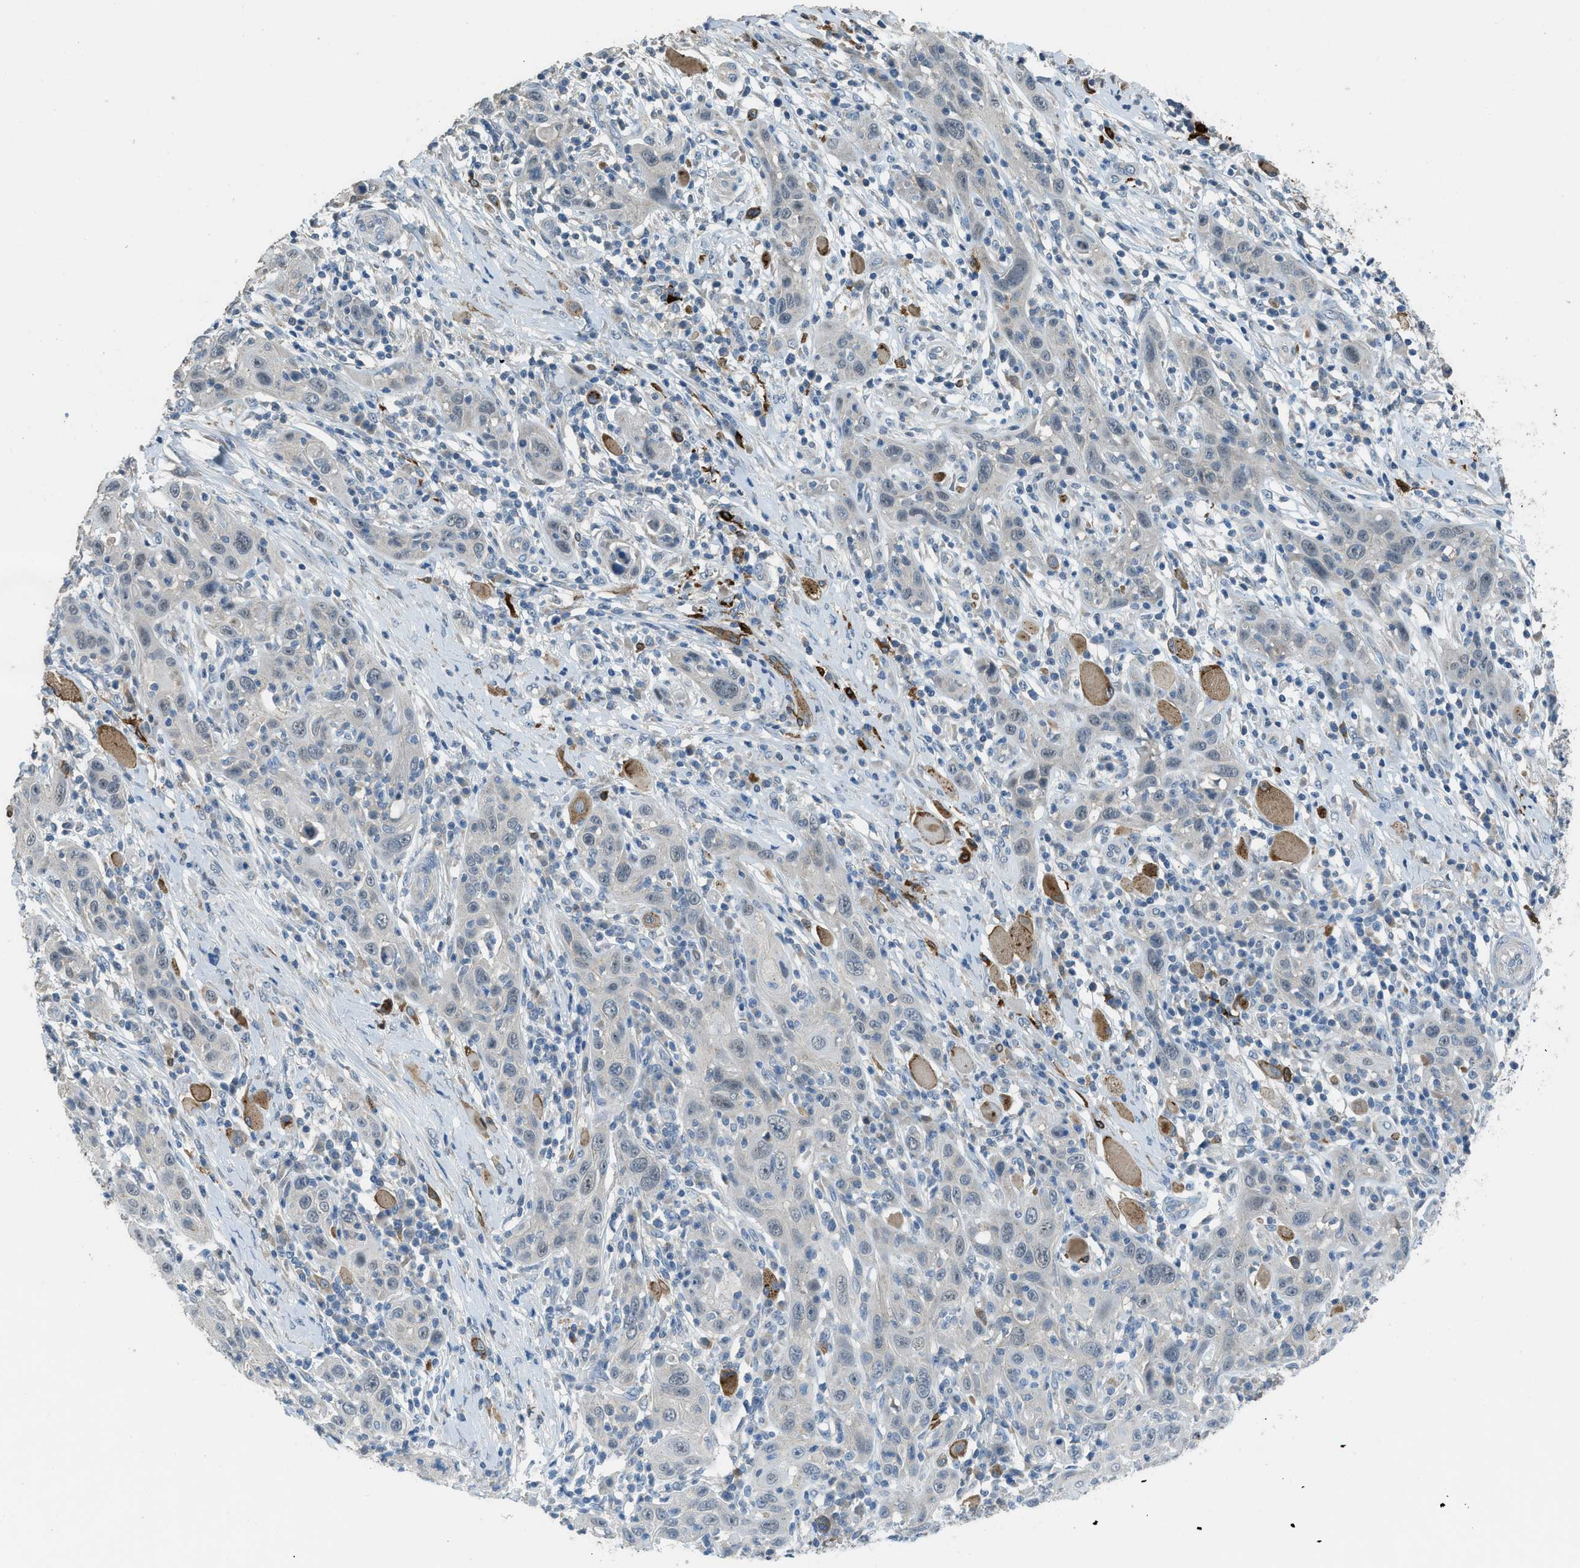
{"staining": {"intensity": "negative", "quantity": "none", "location": "none"}, "tissue": "skin cancer", "cell_type": "Tumor cells", "image_type": "cancer", "snomed": [{"axis": "morphology", "description": "Squamous cell carcinoma, NOS"}, {"axis": "topography", "description": "Skin"}], "caption": "Histopathology image shows no significant protein positivity in tumor cells of skin squamous cell carcinoma. Brightfield microscopy of IHC stained with DAB (3,3'-diaminobenzidine) (brown) and hematoxylin (blue), captured at high magnification.", "gene": "TIMD4", "patient": {"sex": "female", "age": 88}}